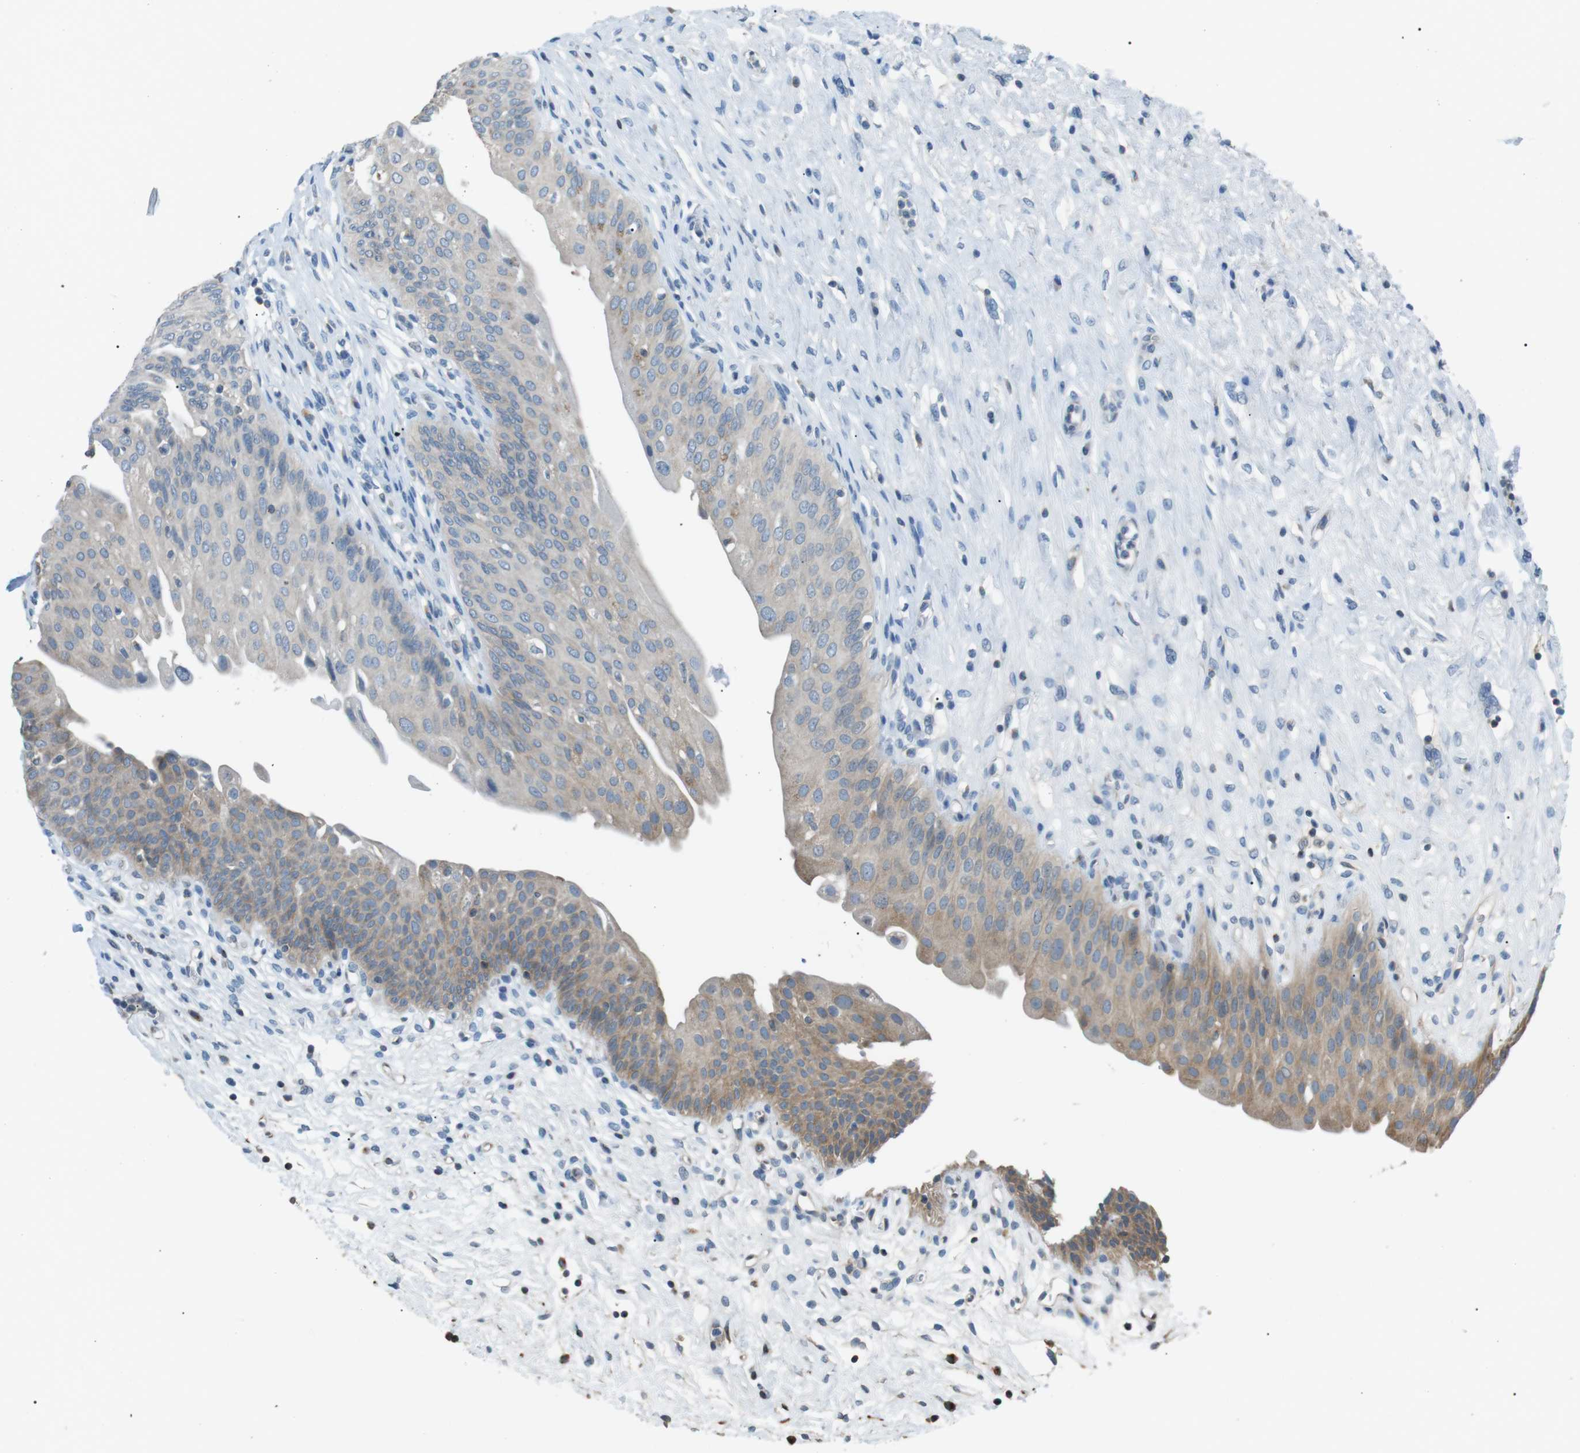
{"staining": {"intensity": "moderate", "quantity": "25%-75%", "location": "cytoplasmic/membranous"}, "tissue": "urinary bladder", "cell_type": "Urothelial cells", "image_type": "normal", "snomed": [{"axis": "morphology", "description": "Normal tissue, NOS"}, {"axis": "topography", "description": "Urinary bladder"}], "caption": "The histopathology image exhibits immunohistochemical staining of unremarkable urinary bladder. There is moderate cytoplasmic/membranous expression is appreciated in approximately 25%-75% of urothelial cells.", "gene": "CDH26", "patient": {"sex": "male", "age": 46}}